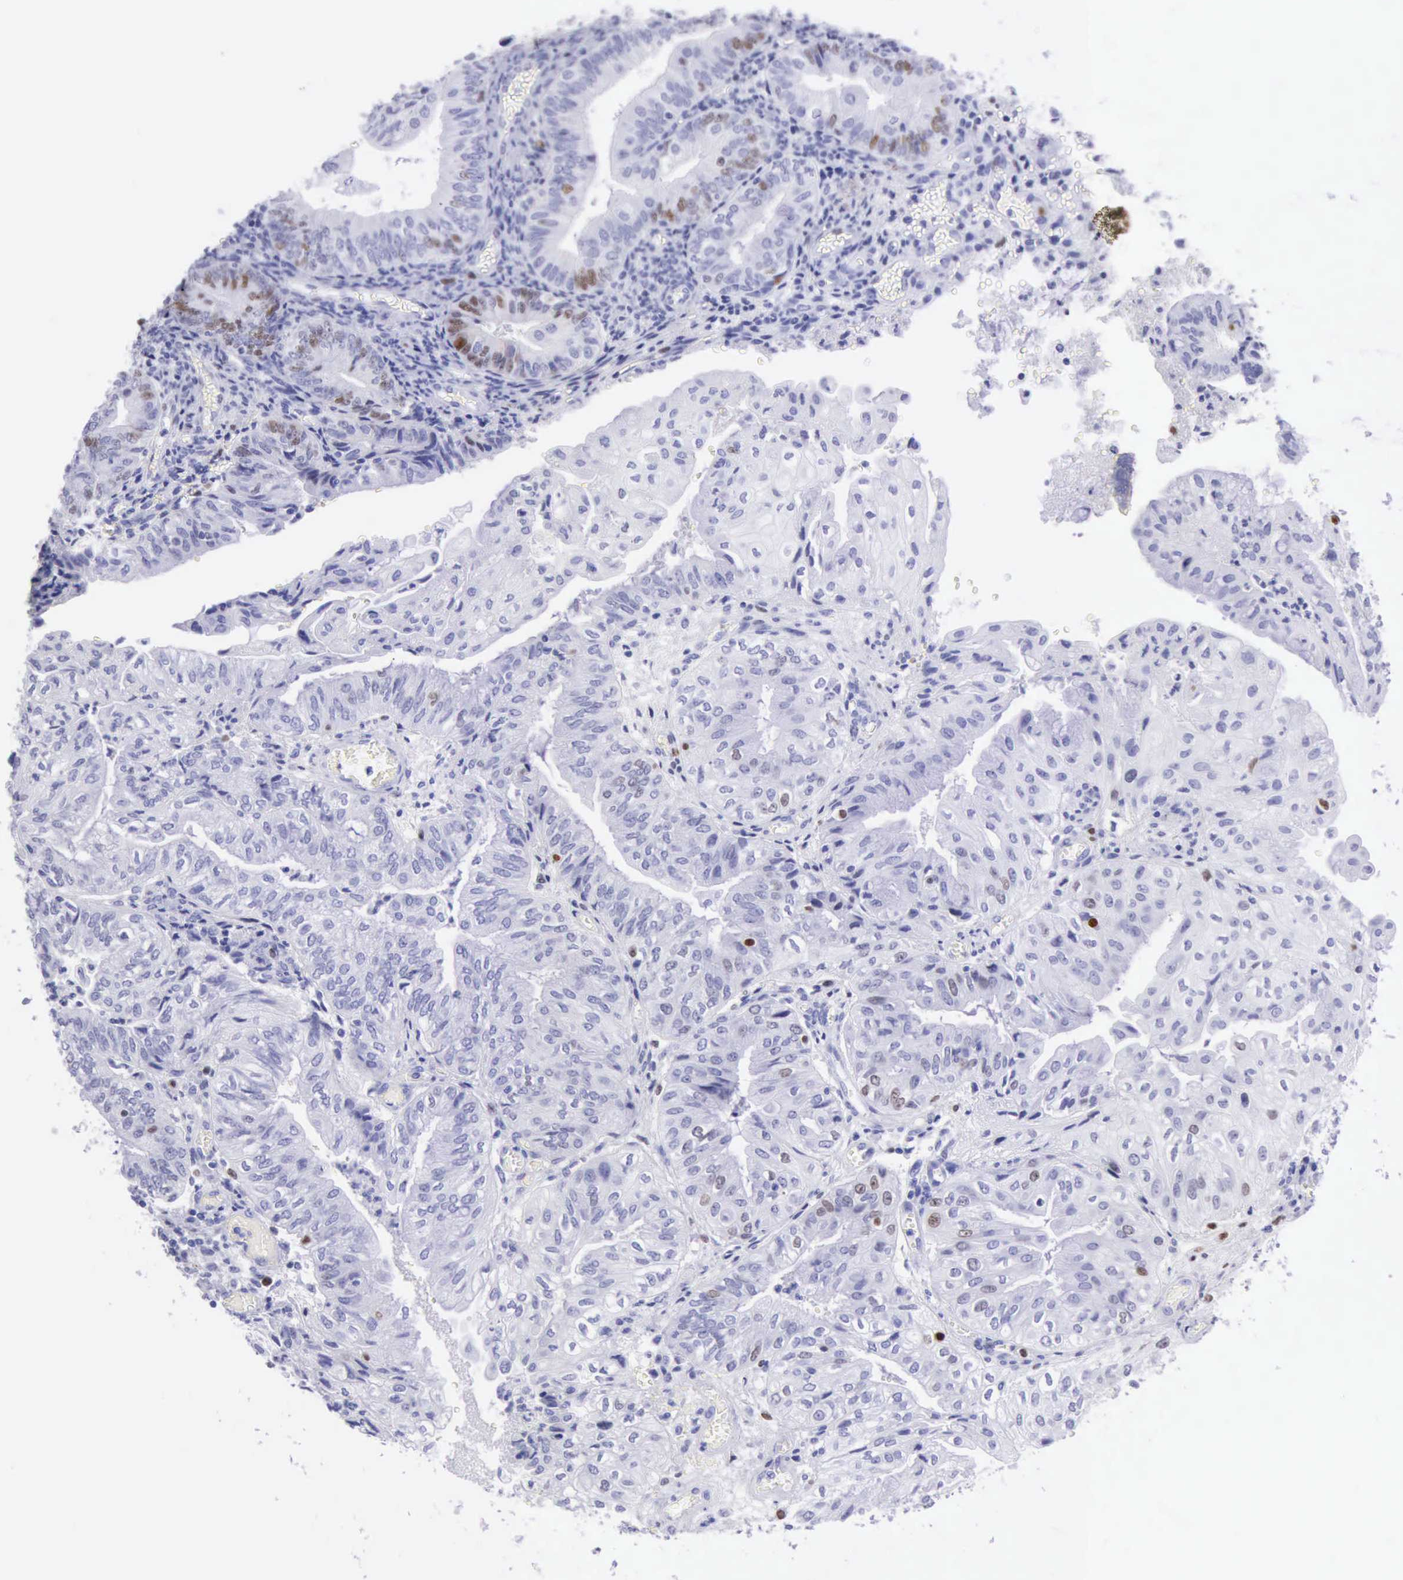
{"staining": {"intensity": "moderate", "quantity": "<25%", "location": "nuclear"}, "tissue": "endometrial cancer", "cell_type": "Tumor cells", "image_type": "cancer", "snomed": [{"axis": "morphology", "description": "Adenocarcinoma, NOS"}, {"axis": "topography", "description": "Endometrium"}], "caption": "A histopathology image showing moderate nuclear staining in approximately <25% of tumor cells in endometrial adenocarcinoma, as visualized by brown immunohistochemical staining.", "gene": "MCM2", "patient": {"sex": "female", "age": 55}}